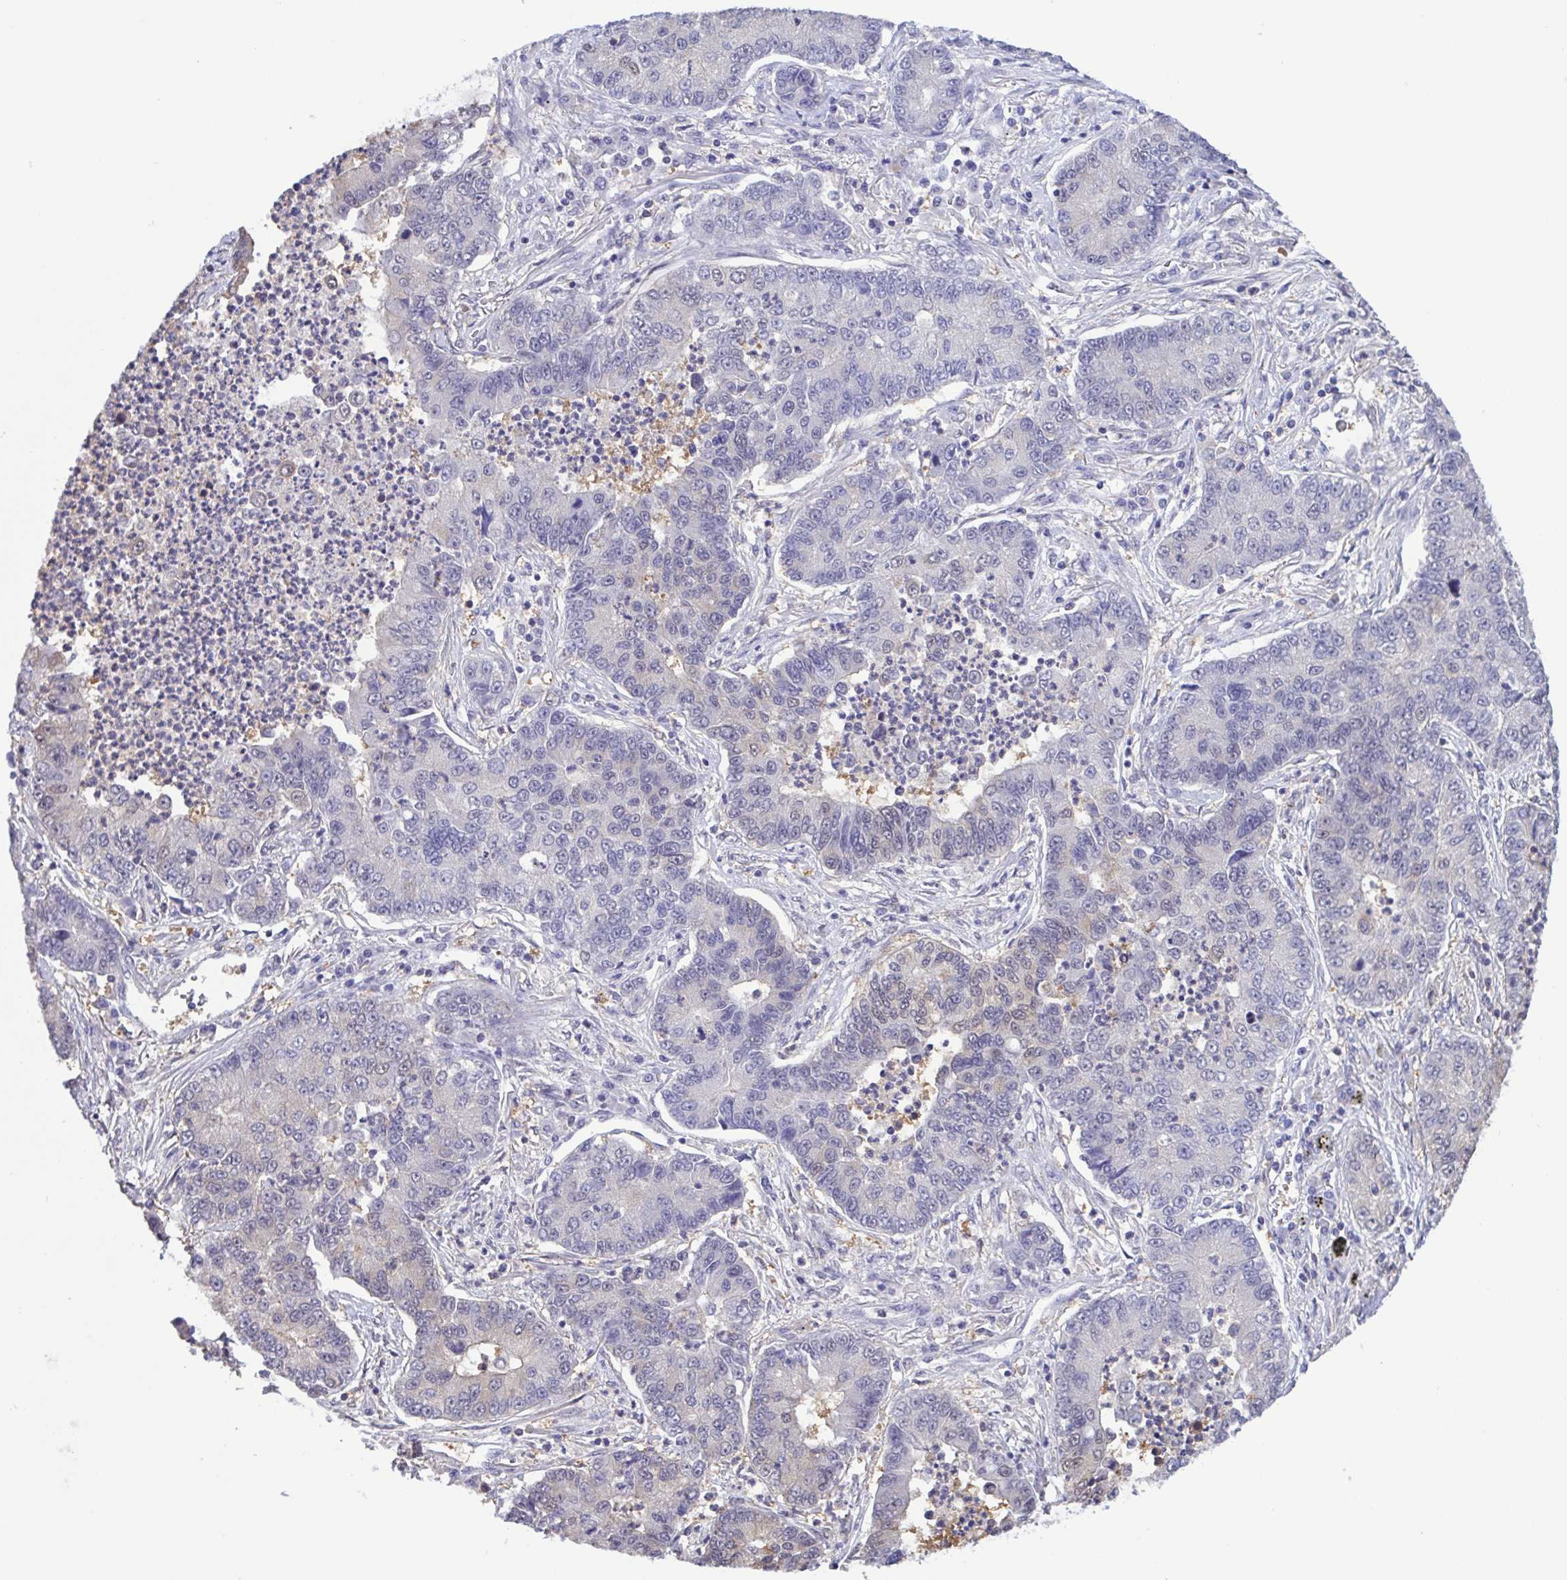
{"staining": {"intensity": "negative", "quantity": "none", "location": "none"}, "tissue": "lung cancer", "cell_type": "Tumor cells", "image_type": "cancer", "snomed": [{"axis": "morphology", "description": "Adenocarcinoma, NOS"}, {"axis": "topography", "description": "Lung"}], "caption": "The photomicrograph reveals no significant expression in tumor cells of lung adenocarcinoma. (IHC, brightfield microscopy, high magnification).", "gene": "LDHC", "patient": {"sex": "female", "age": 57}}